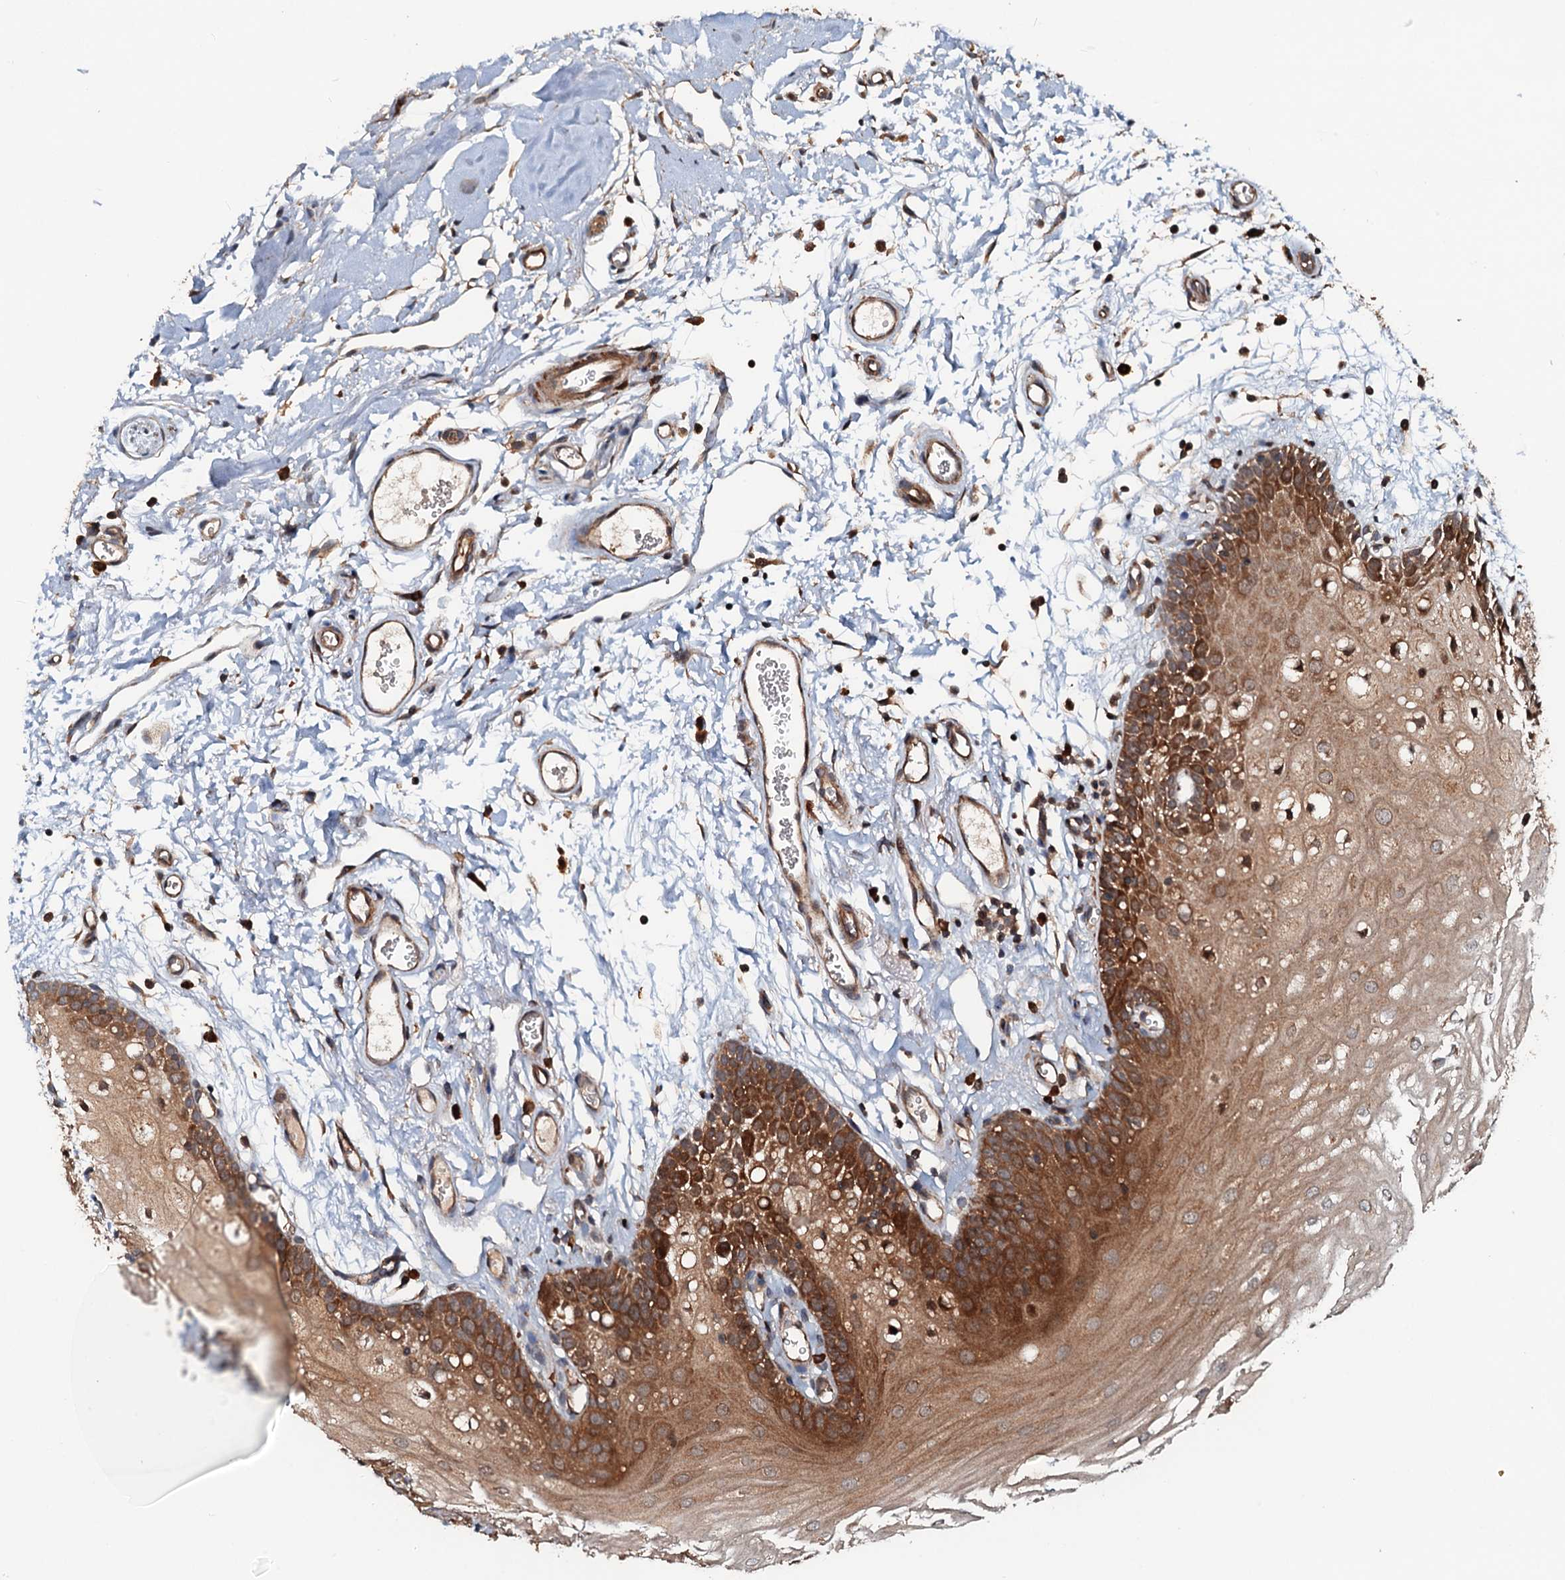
{"staining": {"intensity": "strong", "quantity": "25%-75%", "location": "cytoplasmic/membranous"}, "tissue": "oral mucosa", "cell_type": "Squamous epithelial cells", "image_type": "normal", "snomed": [{"axis": "morphology", "description": "Normal tissue, NOS"}, {"axis": "topography", "description": "Oral tissue"}, {"axis": "topography", "description": "Tounge, NOS"}], "caption": "Immunohistochemistry (IHC) image of normal oral mucosa: human oral mucosa stained using immunohistochemistry exhibits high levels of strong protein expression localized specifically in the cytoplasmic/membranous of squamous epithelial cells, appearing as a cytoplasmic/membranous brown color.", "gene": "AAGAB", "patient": {"sex": "female", "age": 73}}